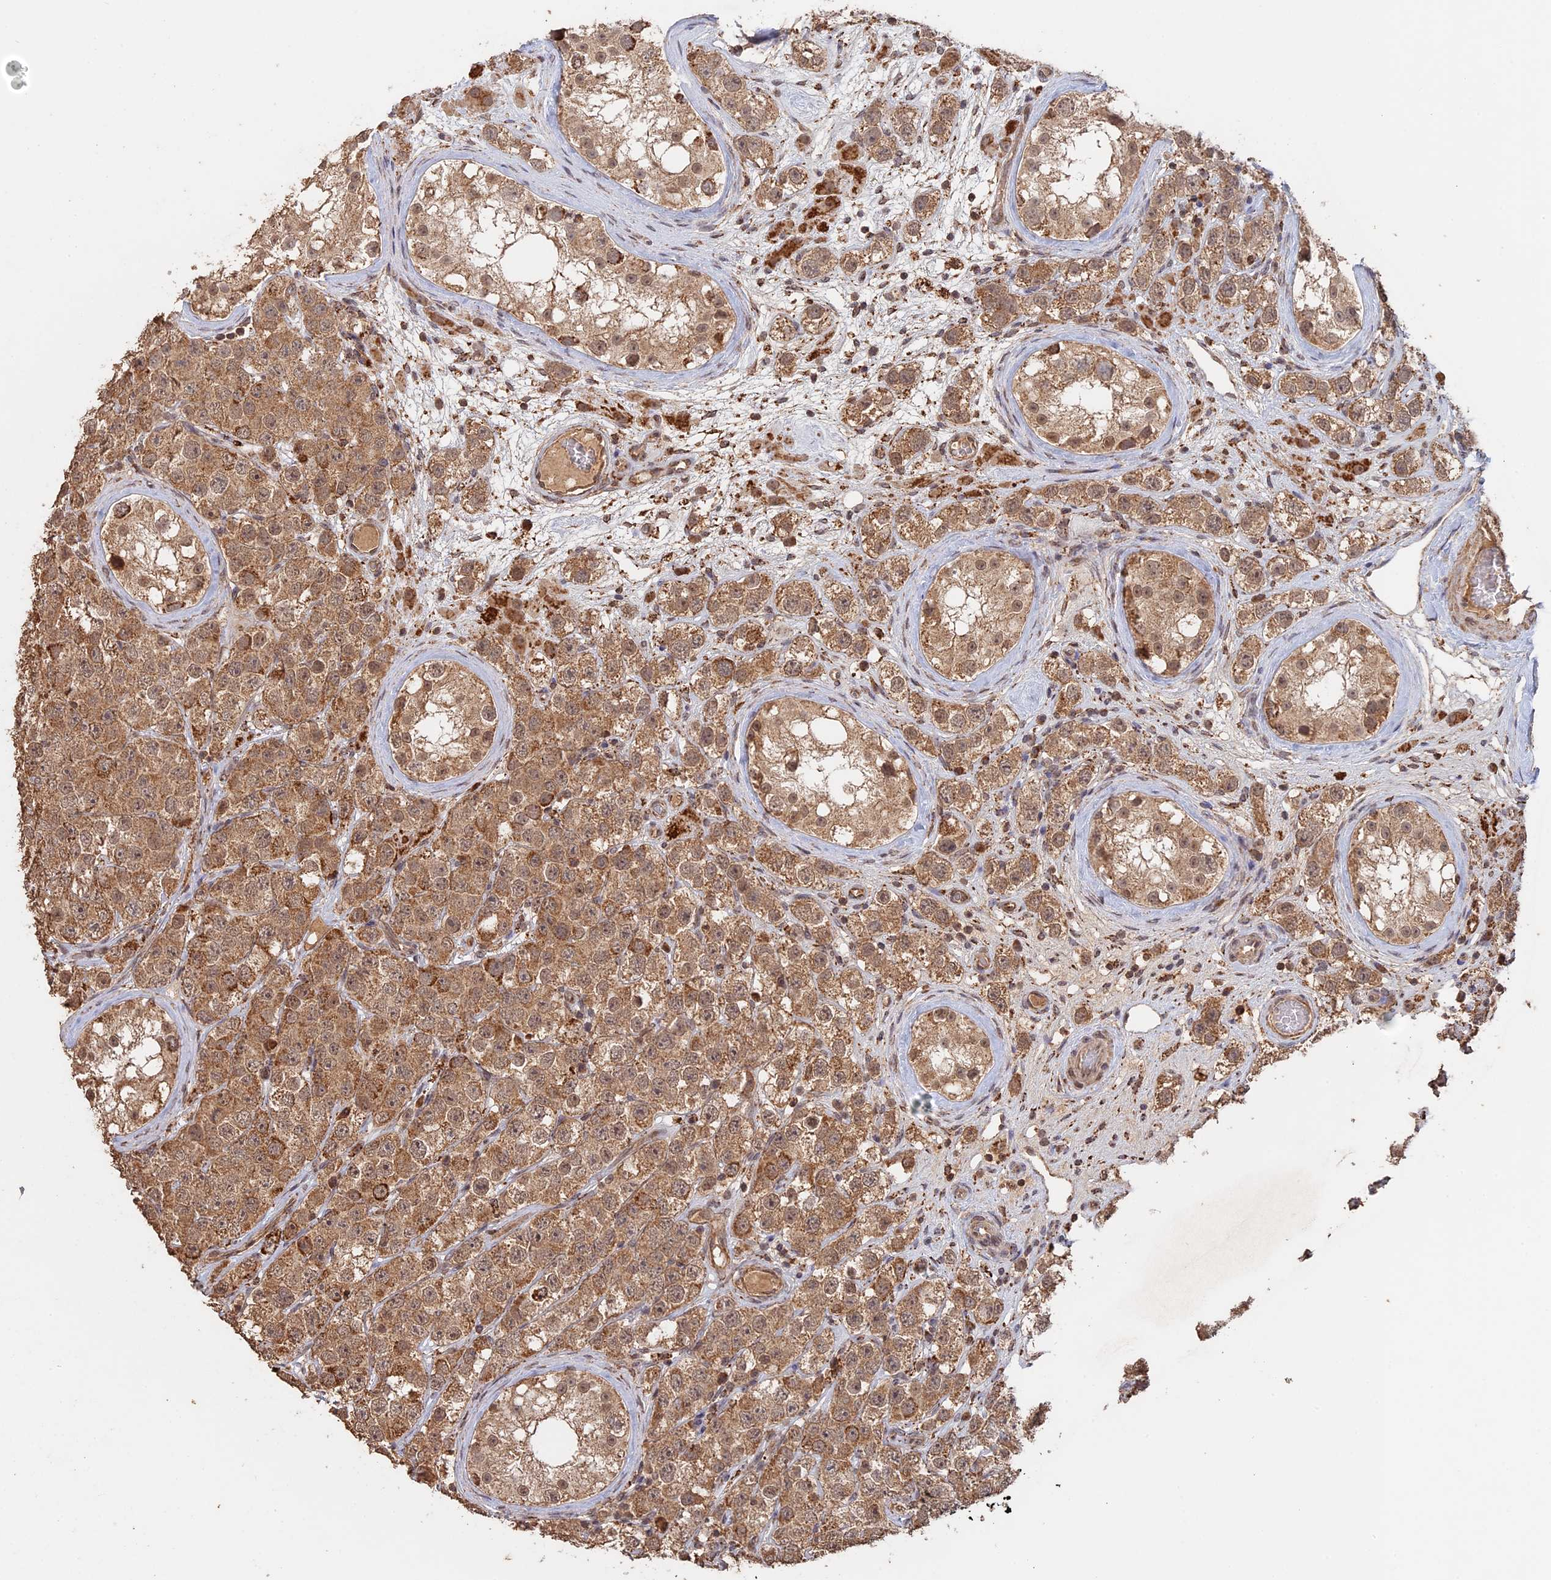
{"staining": {"intensity": "moderate", "quantity": ">75%", "location": "cytoplasmic/membranous"}, "tissue": "testis cancer", "cell_type": "Tumor cells", "image_type": "cancer", "snomed": [{"axis": "morphology", "description": "Seminoma, NOS"}, {"axis": "topography", "description": "Testis"}], "caption": "IHC histopathology image of neoplastic tissue: human testis seminoma stained using immunohistochemistry demonstrates medium levels of moderate protein expression localized specifically in the cytoplasmic/membranous of tumor cells, appearing as a cytoplasmic/membranous brown color.", "gene": "FAM210B", "patient": {"sex": "male", "age": 28}}